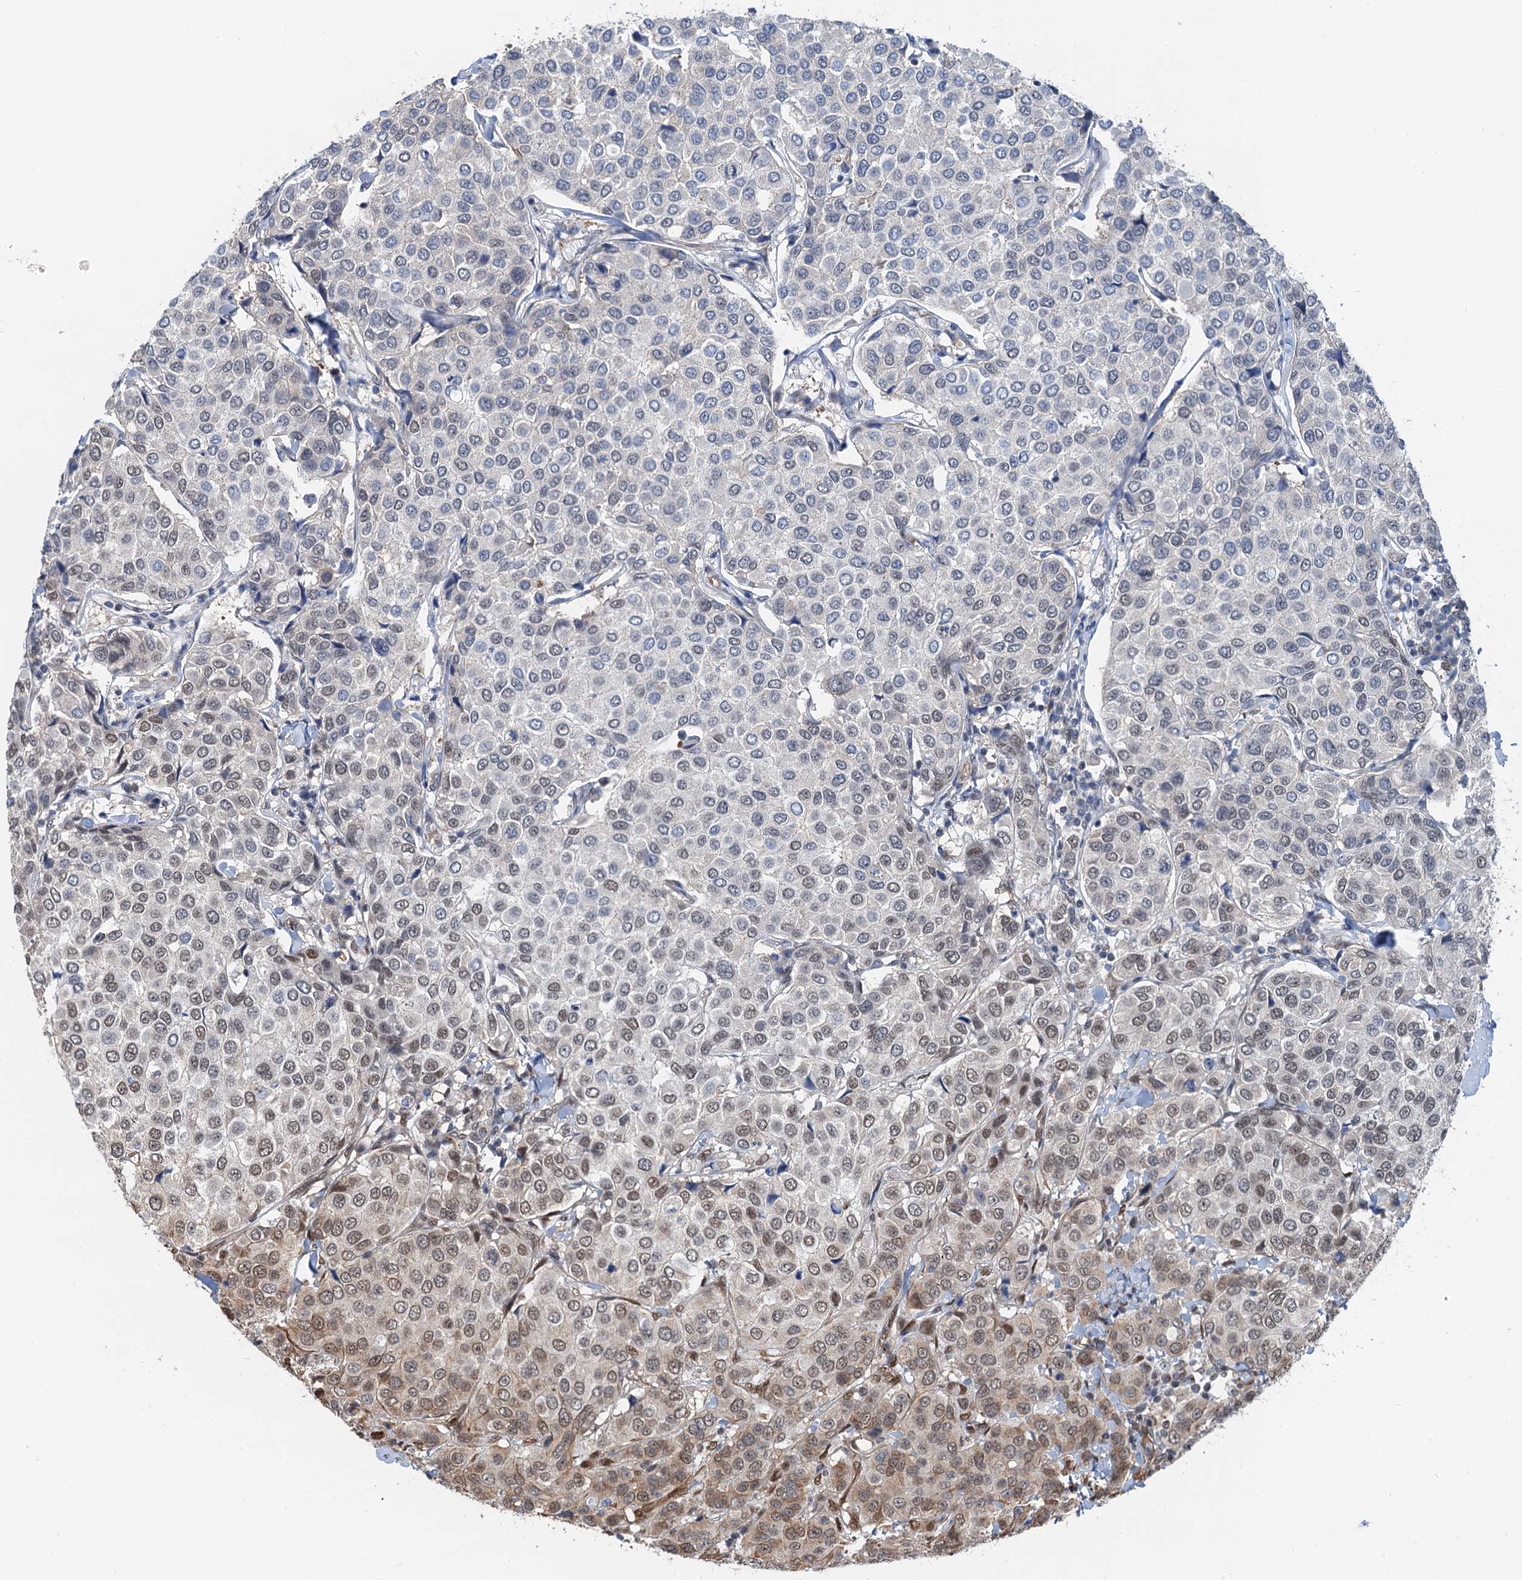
{"staining": {"intensity": "moderate", "quantity": "<25%", "location": "nuclear"}, "tissue": "breast cancer", "cell_type": "Tumor cells", "image_type": "cancer", "snomed": [{"axis": "morphology", "description": "Duct carcinoma"}, {"axis": "topography", "description": "Breast"}], "caption": "Protein expression analysis of human intraductal carcinoma (breast) reveals moderate nuclear positivity in about <25% of tumor cells. The staining was performed using DAB to visualize the protein expression in brown, while the nuclei were stained in blue with hematoxylin (Magnification: 20x).", "gene": "CFDP1", "patient": {"sex": "female", "age": 55}}